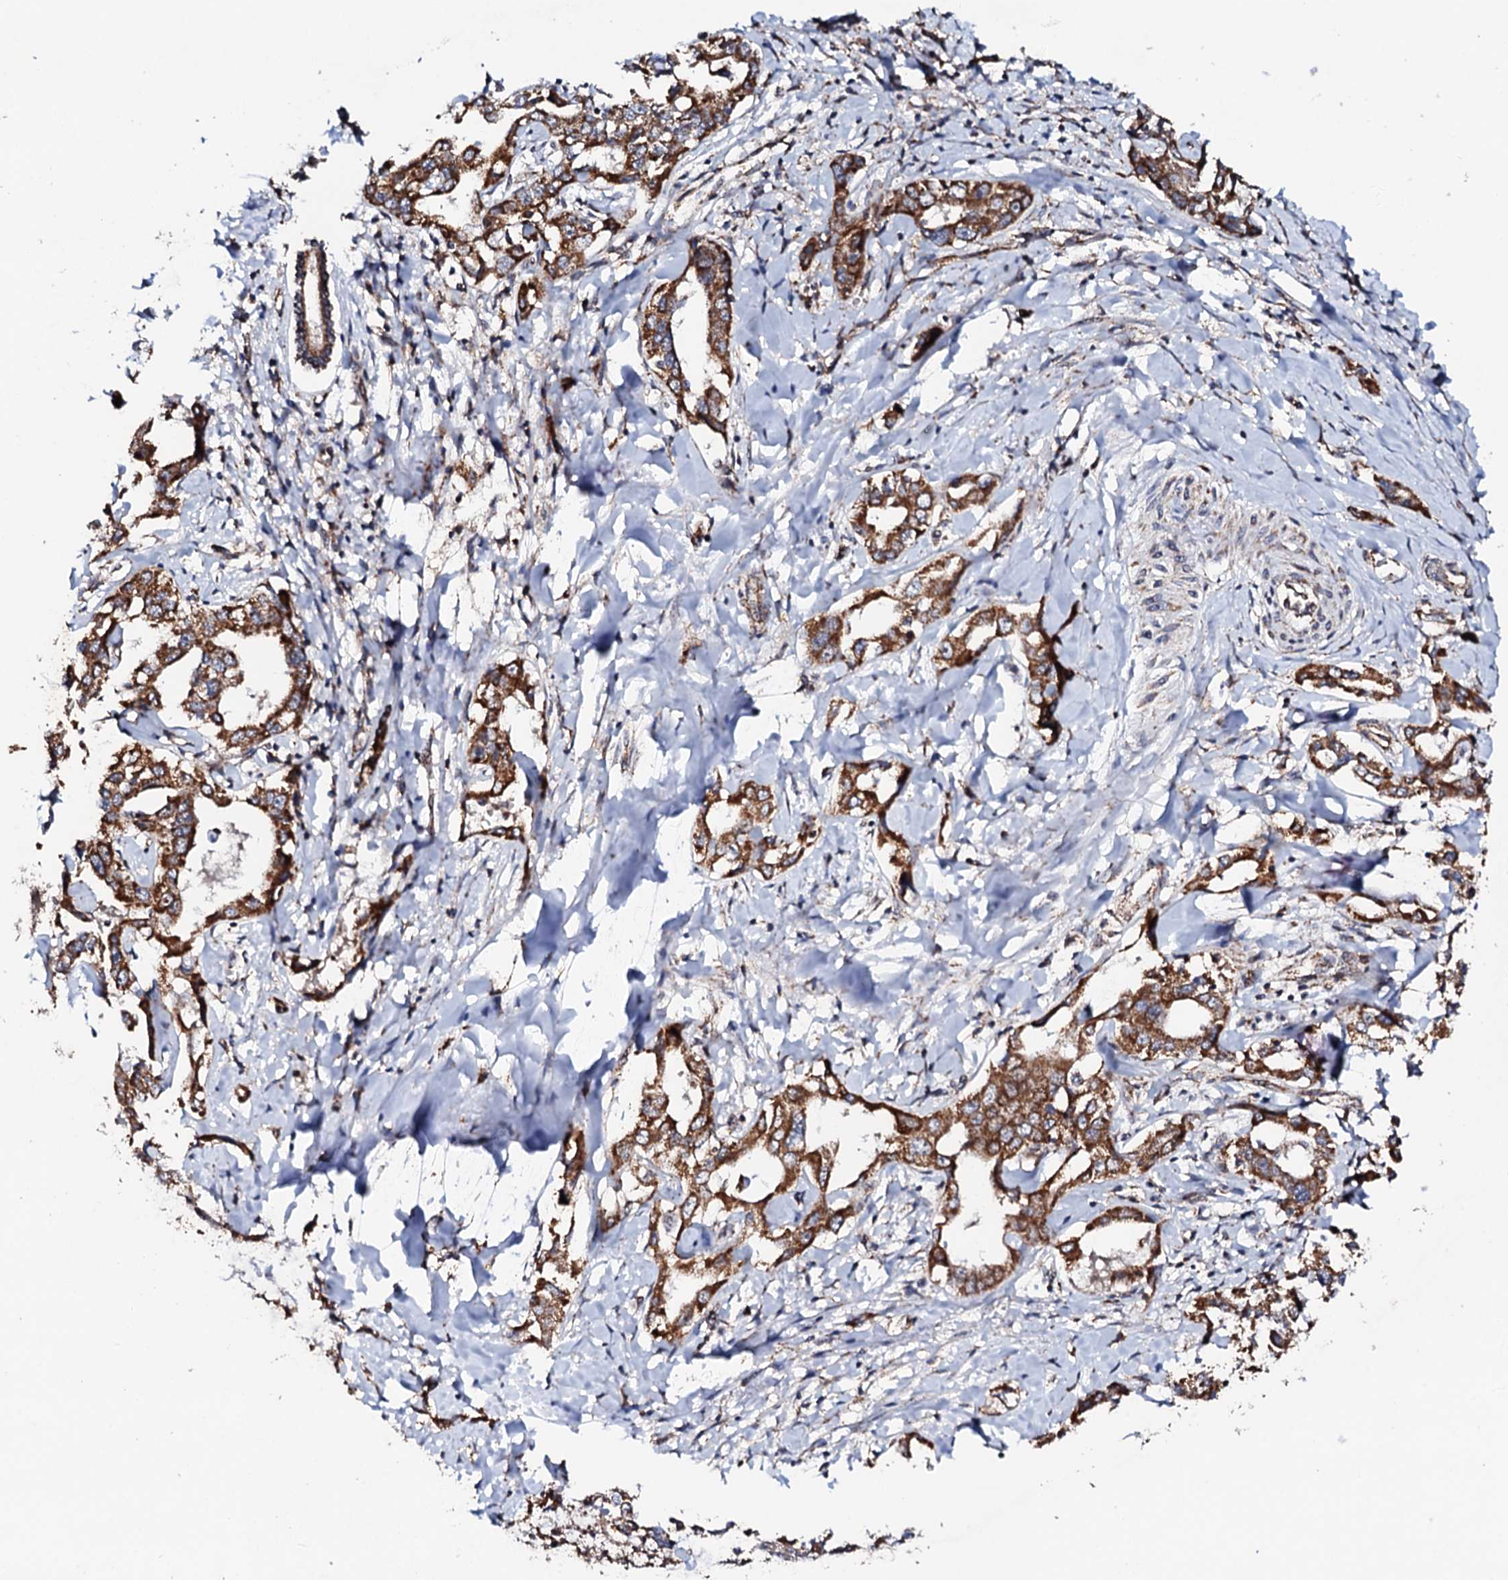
{"staining": {"intensity": "strong", "quantity": ">75%", "location": "cytoplasmic/membranous"}, "tissue": "liver cancer", "cell_type": "Tumor cells", "image_type": "cancer", "snomed": [{"axis": "morphology", "description": "Cholangiocarcinoma"}, {"axis": "topography", "description": "Liver"}], "caption": "Brown immunohistochemical staining in human liver cholangiocarcinoma exhibits strong cytoplasmic/membranous positivity in about >75% of tumor cells. (brown staining indicates protein expression, while blue staining denotes nuclei).", "gene": "MTIF3", "patient": {"sex": "male", "age": 59}}